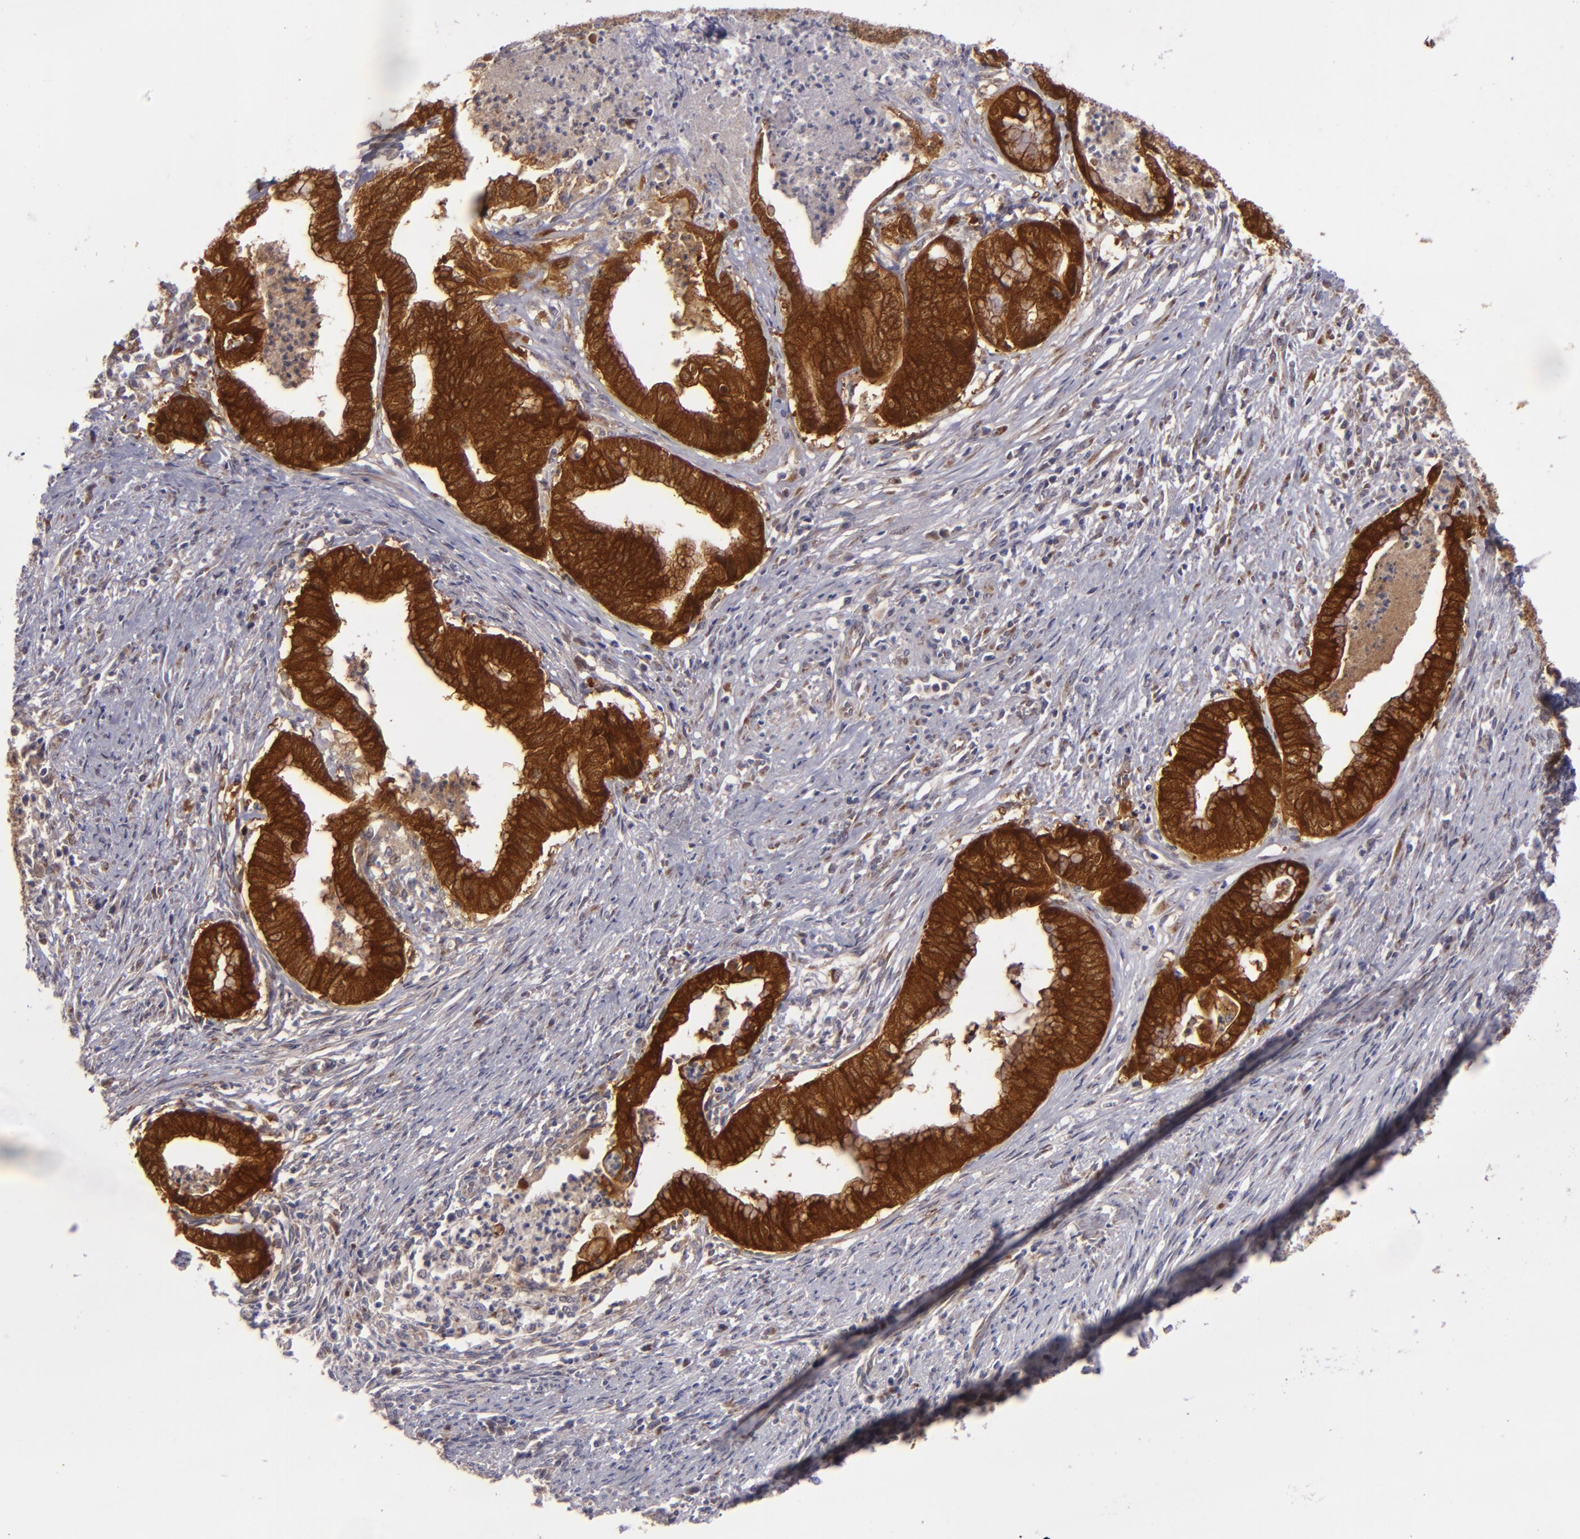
{"staining": {"intensity": "strong", "quantity": ">75%", "location": "cytoplasmic/membranous"}, "tissue": "endometrial cancer", "cell_type": "Tumor cells", "image_type": "cancer", "snomed": [{"axis": "morphology", "description": "Necrosis, NOS"}, {"axis": "morphology", "description": "Adenocarcinoma, NOS"}, {"axis": "topography", "description": "Endometrium"}], "caption": "Human endometrial adenocarcinoma stained with a brown dye displays strong cytoplasmic/membranous positive positivity in about >75% of tumor cells.", "gene": "SH2D4A", "patient": {"sex": "female", "age": 79}}